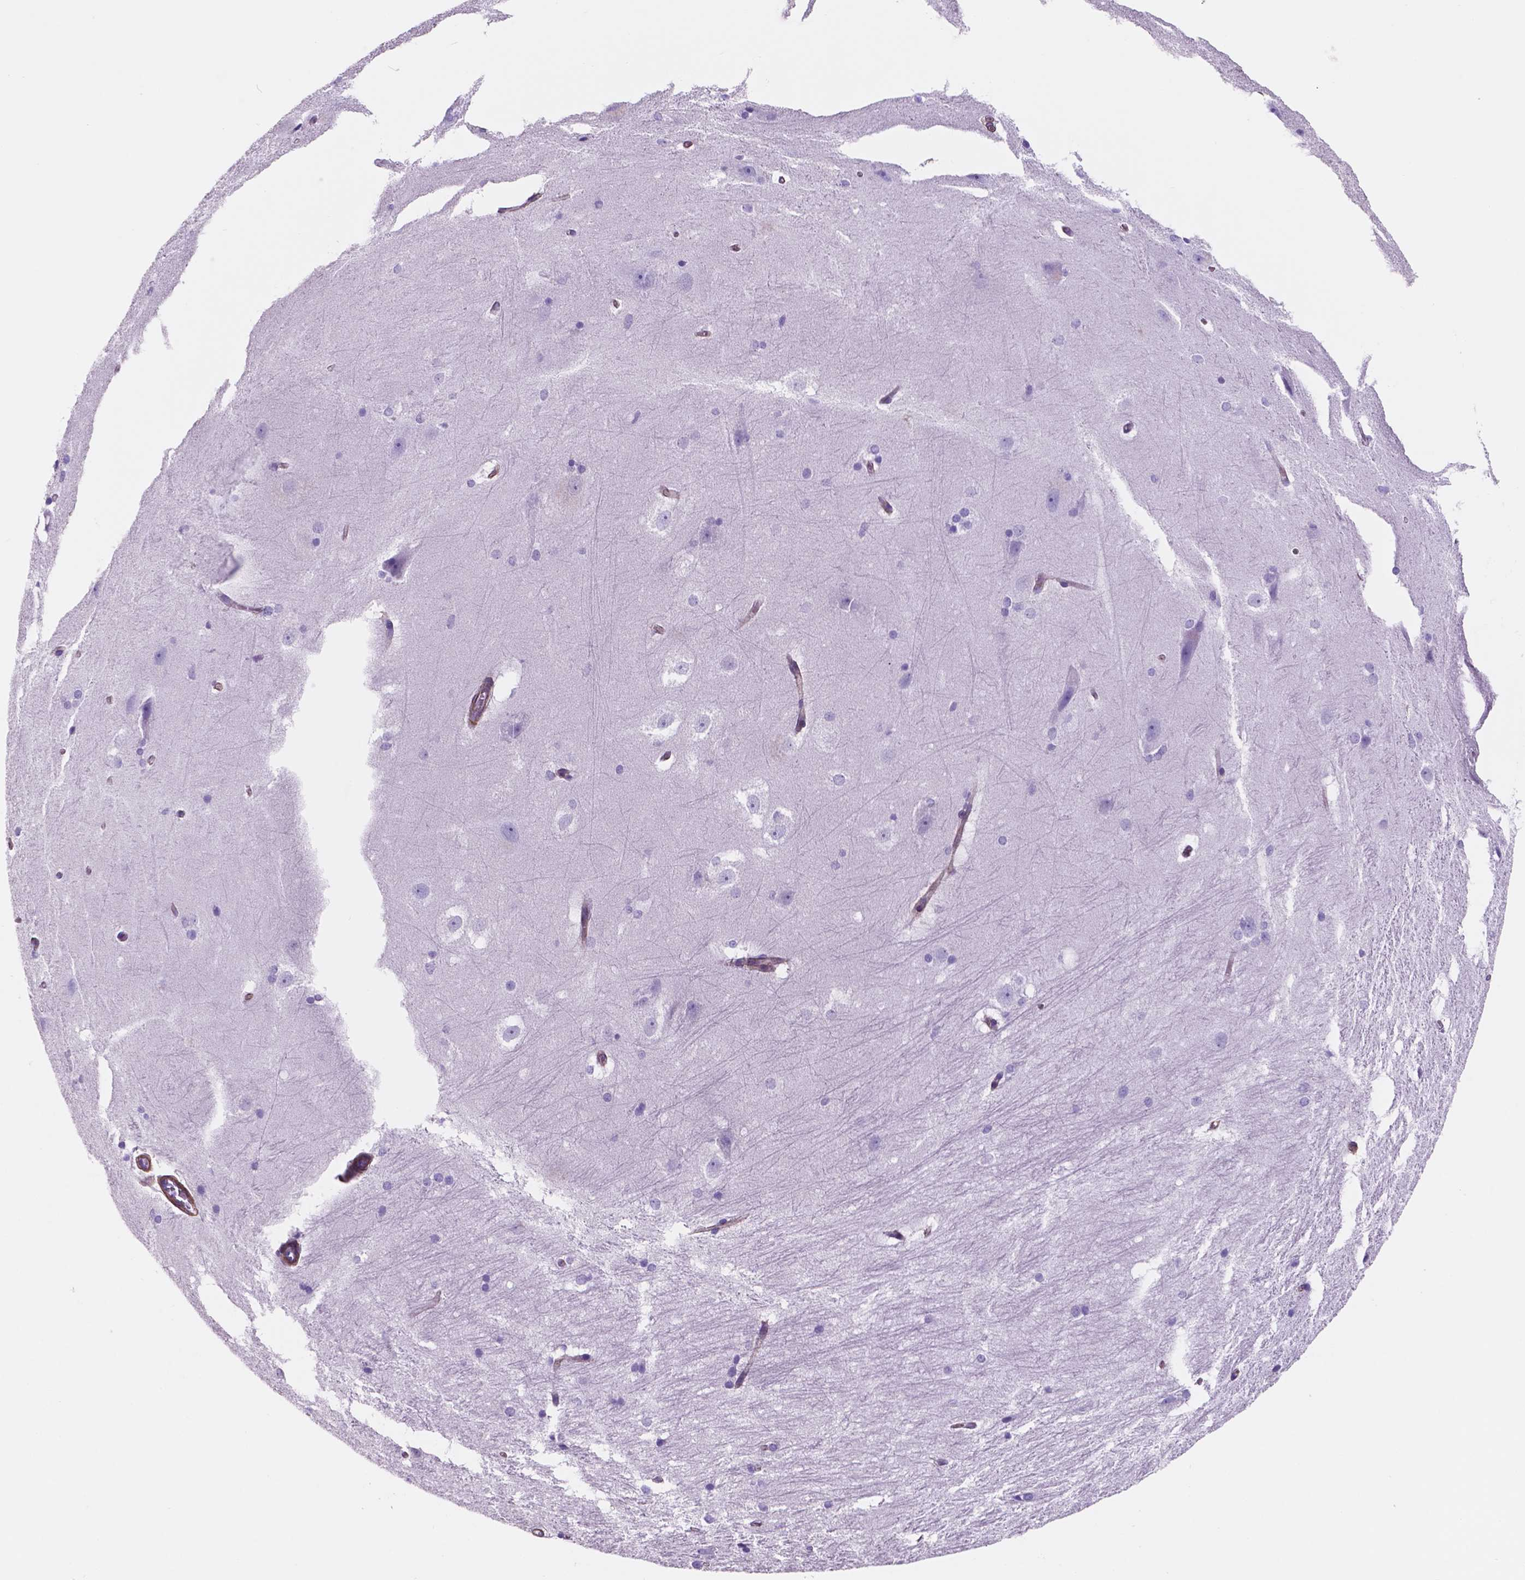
{"staining": {"intensity": "negative", "quantity": "none", "location": "none"}, "tissue": "hippocampus", "cell_type": "Glial cells", "image_type": "normal", "snomed": [{"axis": "morphology", "description": "Normal tissue, NOS"}, {"axis": "topography", "description": "Cerebral cortex"}, {"axis": "topography", "description": "Hippocampus"}], "caption": "DAB (3,3'-diaminobenzidine) immunohistochemical staining of normal human hippocampus reveals no significant expression in glial cells. (Stains: DAB (3,3'-diaminobenzidine) immunohistochemistry with hematoxylin counter stain, Microscopy: brightfield microscopy at high magnification).", "gene": "TOR2A", "patient": {"sex": "female", "age": 19}}